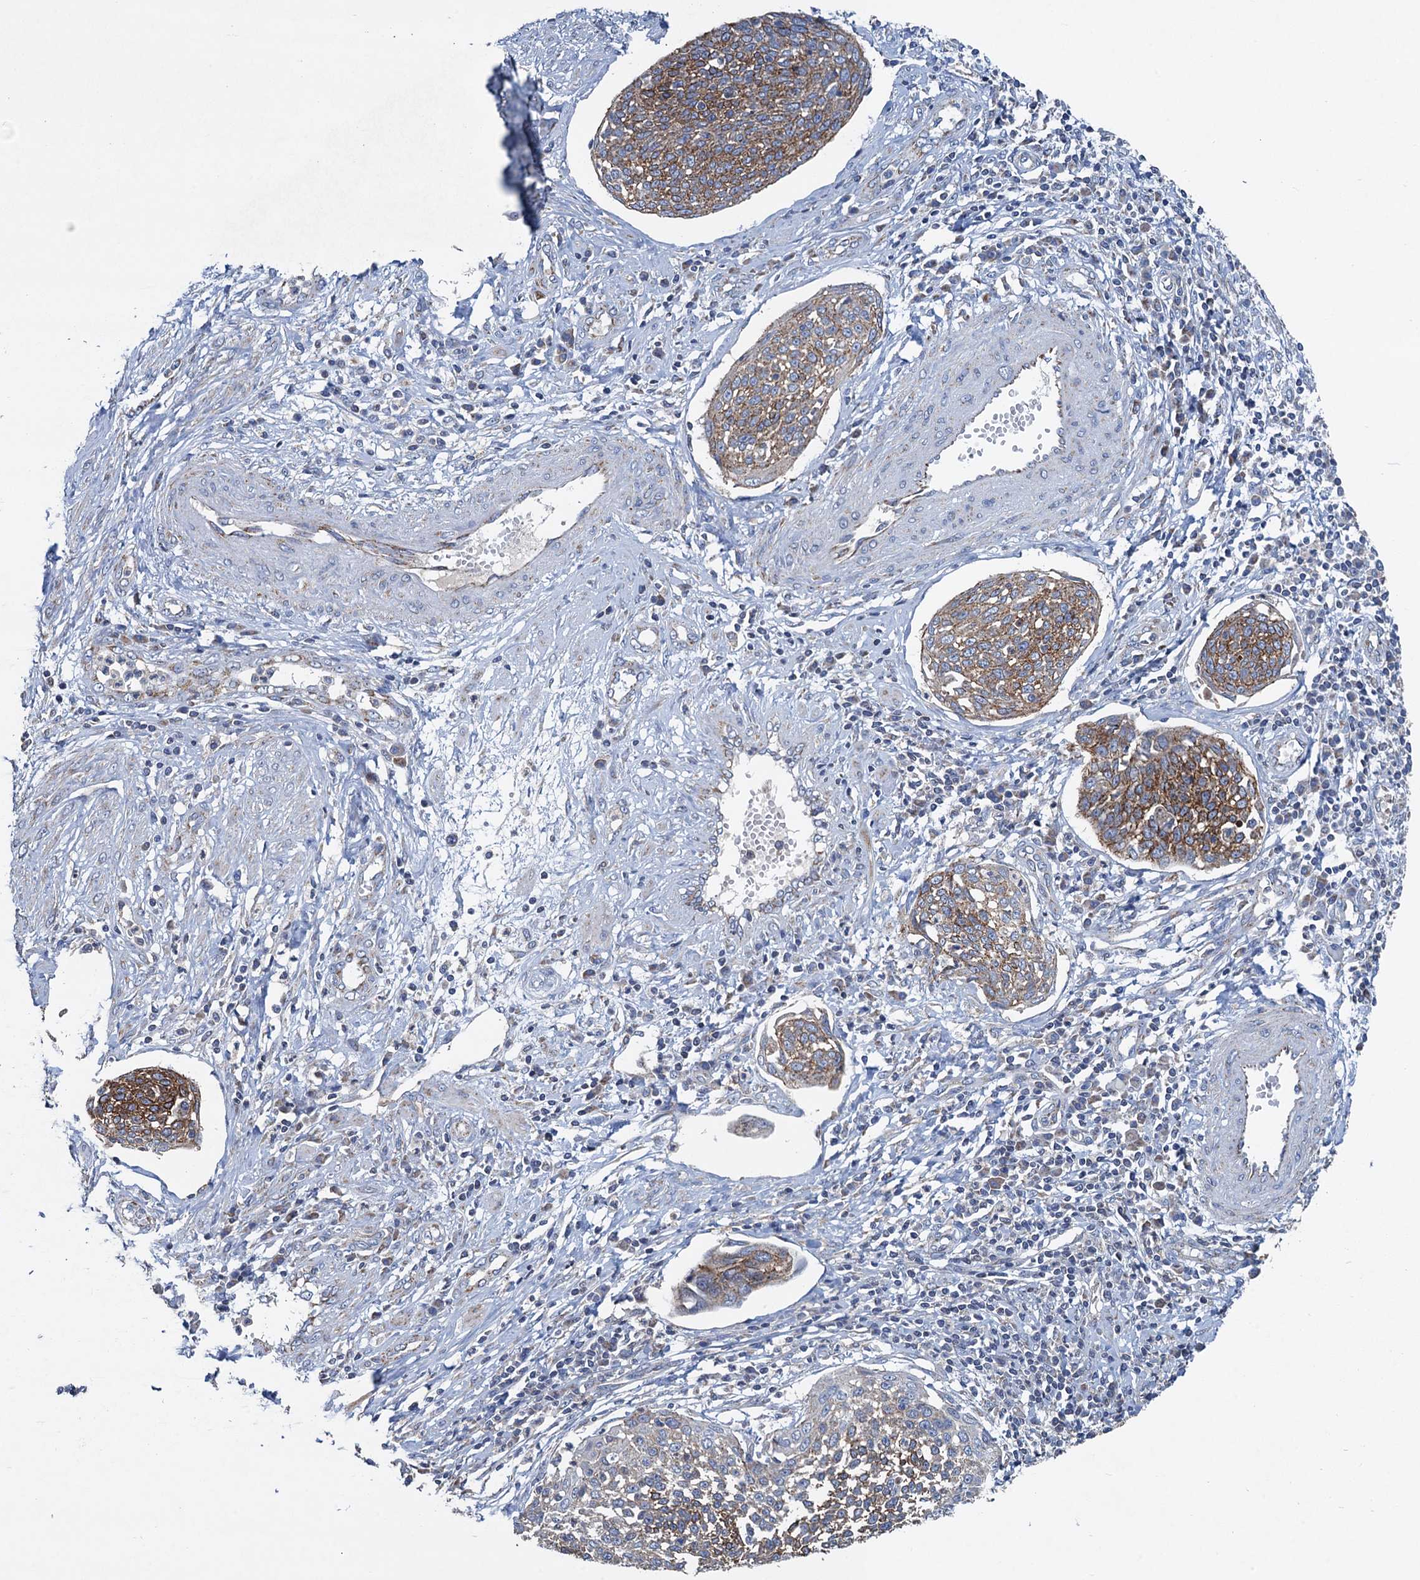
{"staining": {"intensity": "moderate", "quantity": ">75%", "location": "cytoplasmic/membranous"}, "tissue": "cervical cancer", "cell_type": "Tumor cells", "image_type": "cancer", "snomed": [{"axis": "morphology", "description": "Squamous cell carcinoma, NOS"}, {"axis": "topography", "description": "Cervix"}], "caption": "A brown stain labels moderate cytoplasmic/membranous staining of a protein in human squamous cell carcinoma (cervical) tumor cells.", "gene": "DGLUCY", "patient": {"sex": "female", "age": 34}}